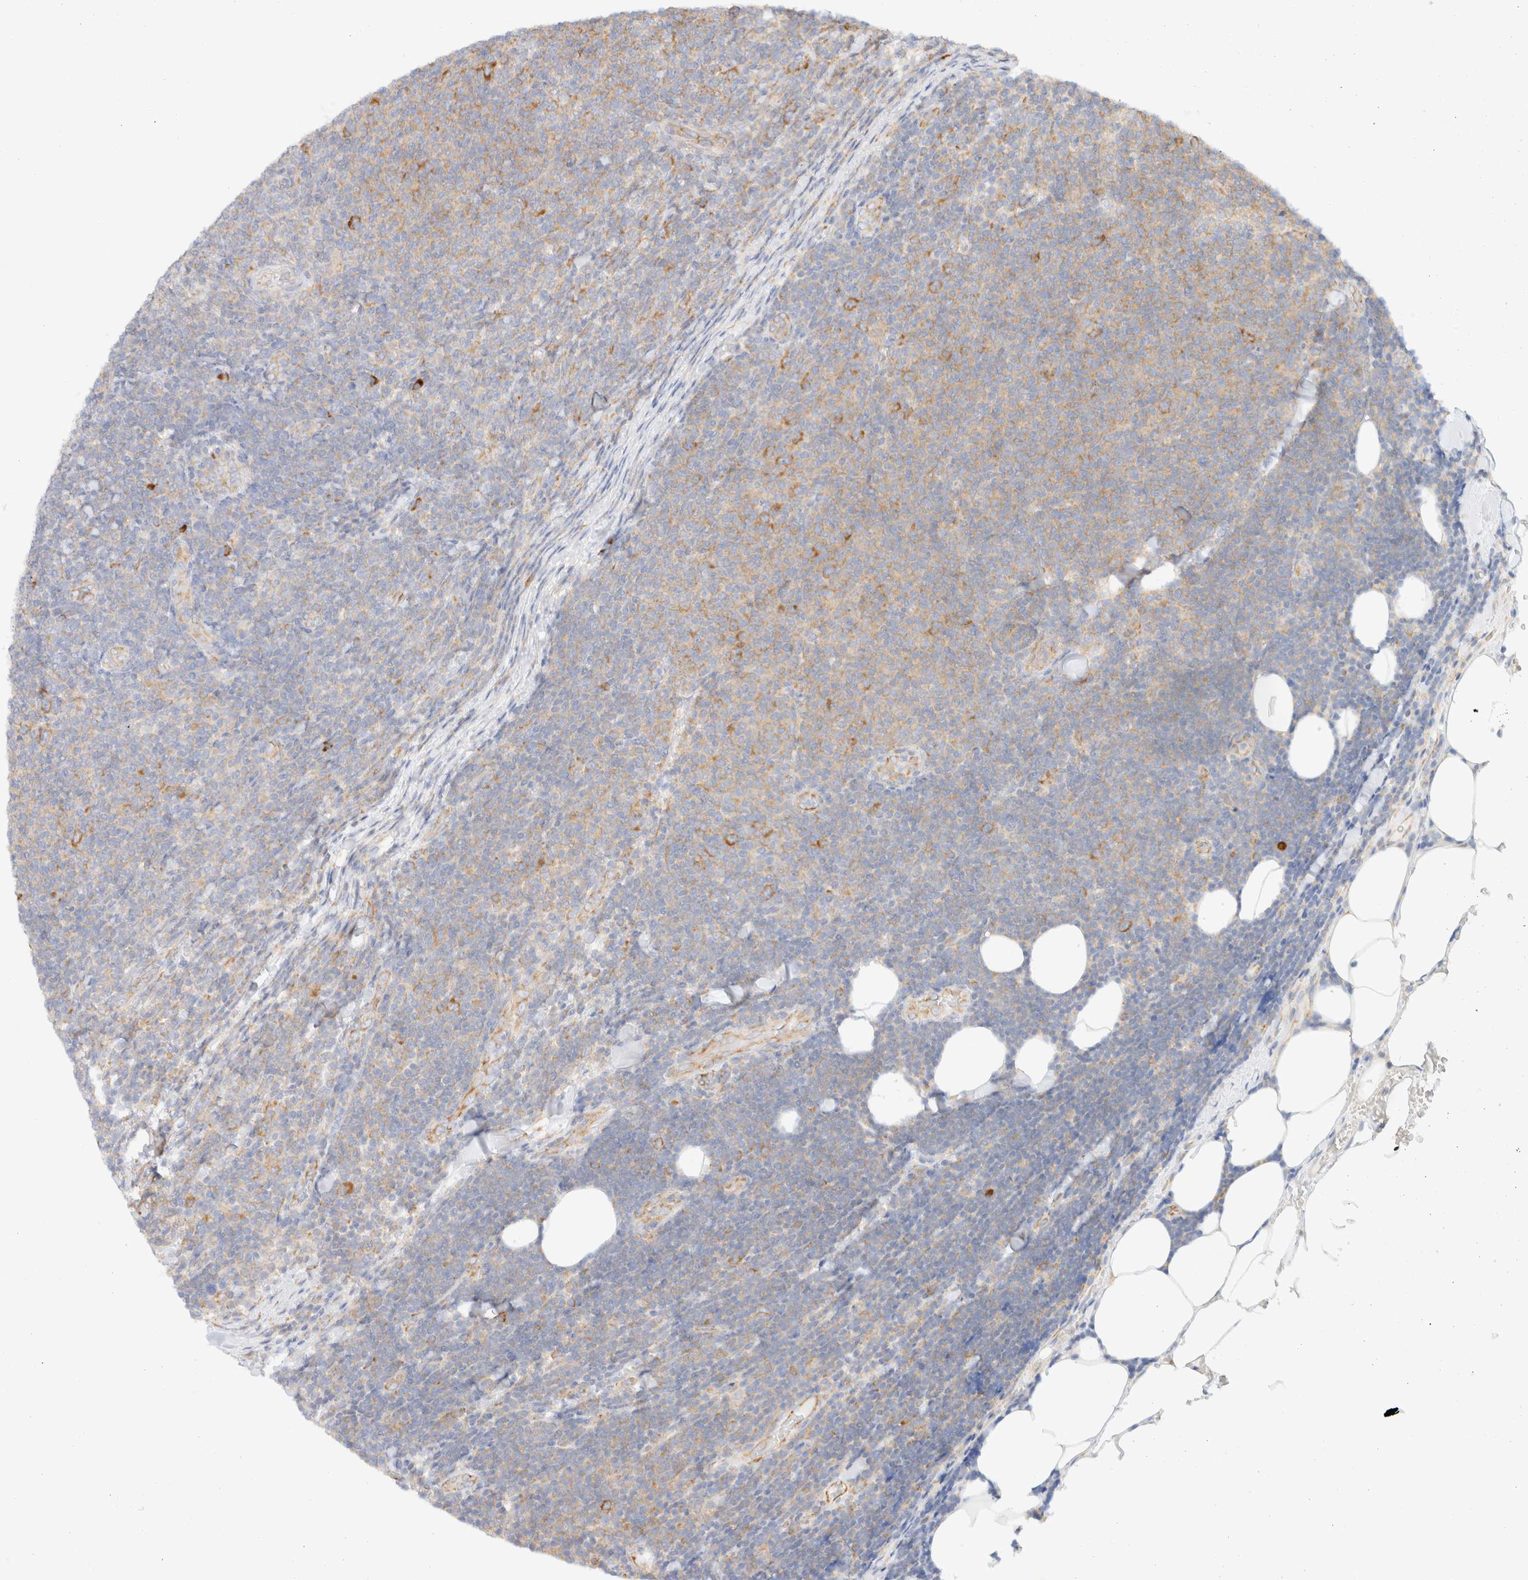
{"staining": {"intensity": "moderate", "quantity": "<25%", "location": "cytoplasmic/membranous"}, "tissue": "lymphoma", "cell_type": "Tumor cells", "image_type": "cancer", "snomed": [{"axis": "morphology", "description": "Malignant lymphoma, non-Hodgkin's type, Low grade"}, {"axis": "topography", "description": "Lymph node"}], "caption": "Immunohistochemistry image of neoplastic tissue: human lymphoma stained using immunohistochemistry (IHC) shows low levels of moderate protein expression localized specifically in the cytoplasmic/membranous of tumor cells, appearing as a cytoplasmic/membranous brown color.", "gene": "ZC2HC1A", "patient": {"sex": "male", "age": 66}}